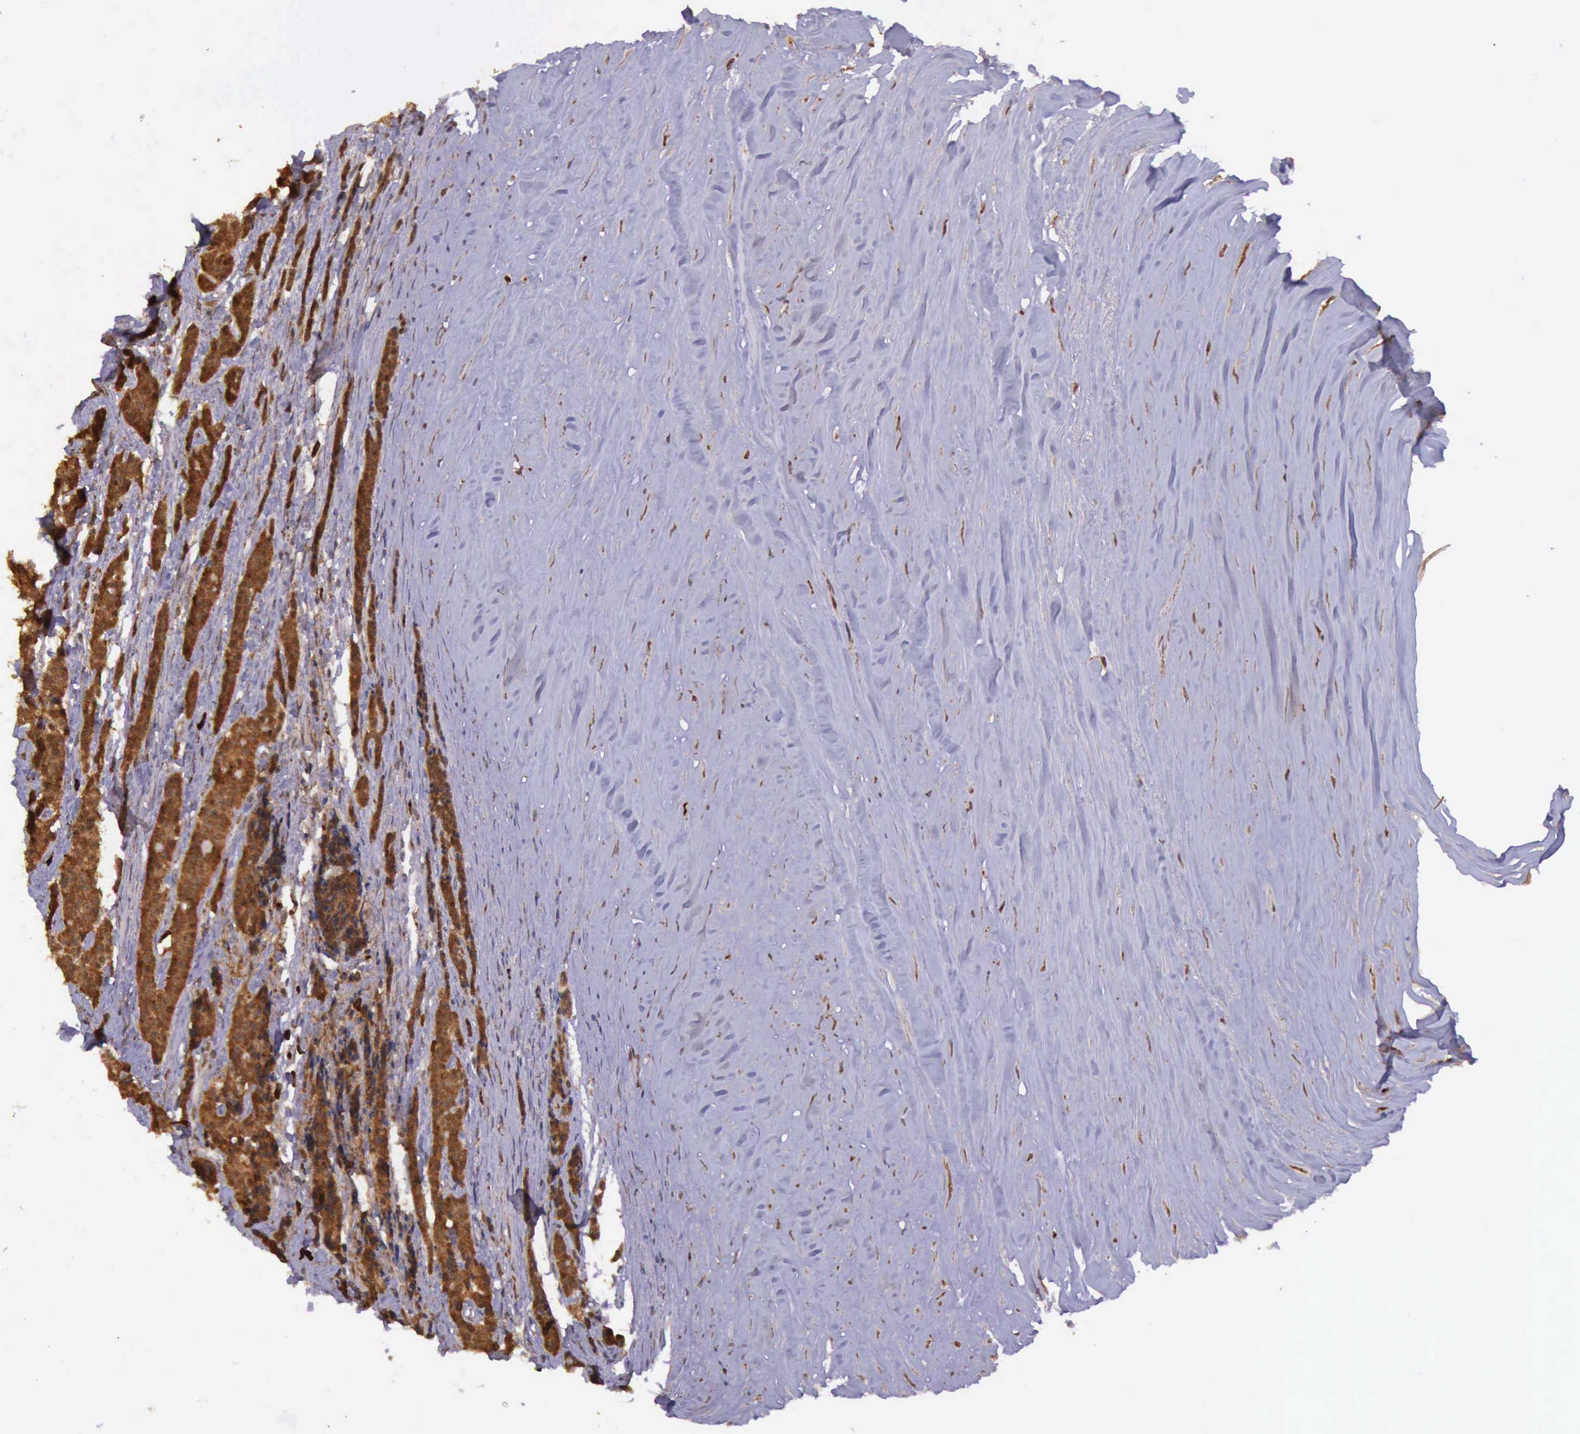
{"staining": {"intensity": "strong", "quantity": ">75%", "location": "cytoplasmic/membranous"}, "tissue": "carcinoid", "cell_type": "Tumor cells", "image_type": "cancer", "snomed": [{"axis": "morphology", "description": "Carcinoid, malignant, NOS"}, {"axis": "topography", "description": "Small intestine"}], "caption": "Carcinoid stained with DAB (3,3'-diaminobenzidine) immunohistochemistry (IHC) reveals high levels of strong cytoplasmic/membranous expression in about >75% of tumor cells.", "gene": "ARMCX3", "patient": {"sex": "male", "age": 63}}